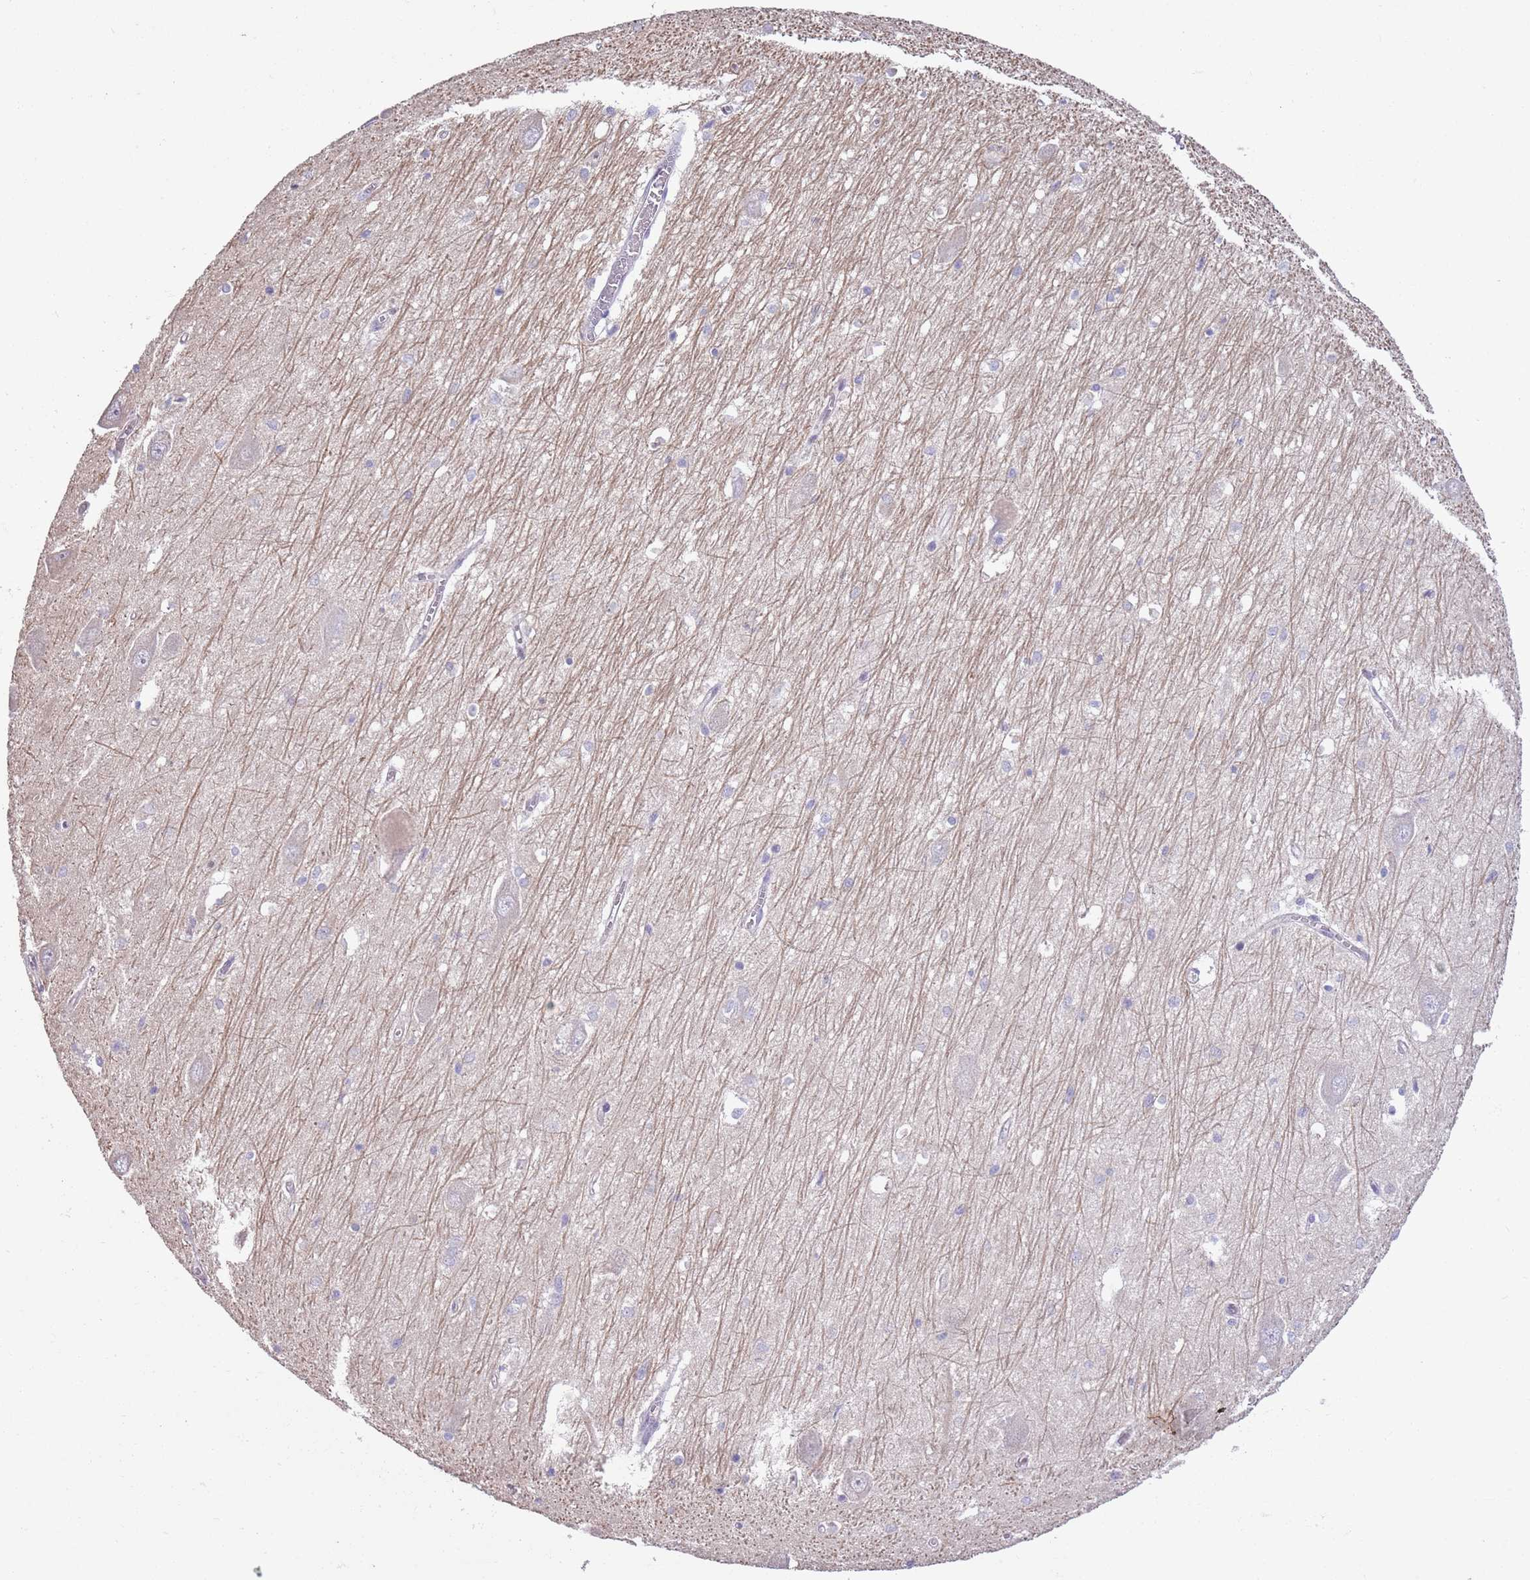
{"staining": {"intensity": "negative", "quantity": "none", "location": "none"}, "tissue": "hippocampus", "cell_type": "Glial cells", "image_type": "normal", "snomed": [{"axis": "morphology", "description": "Normal tissue, NOS"}, {"axis": "topography", "description": "Hippocampus"}], "caption": "IHC micrograph of normal hippocampus stained for a protein (brown), which shows no staining in glial cells. (Brightfield microscopy of DAB immunohistochemistry at high magnification).", "gene": "CAPN9", "patient": {"sex": "male", "age": 70}}